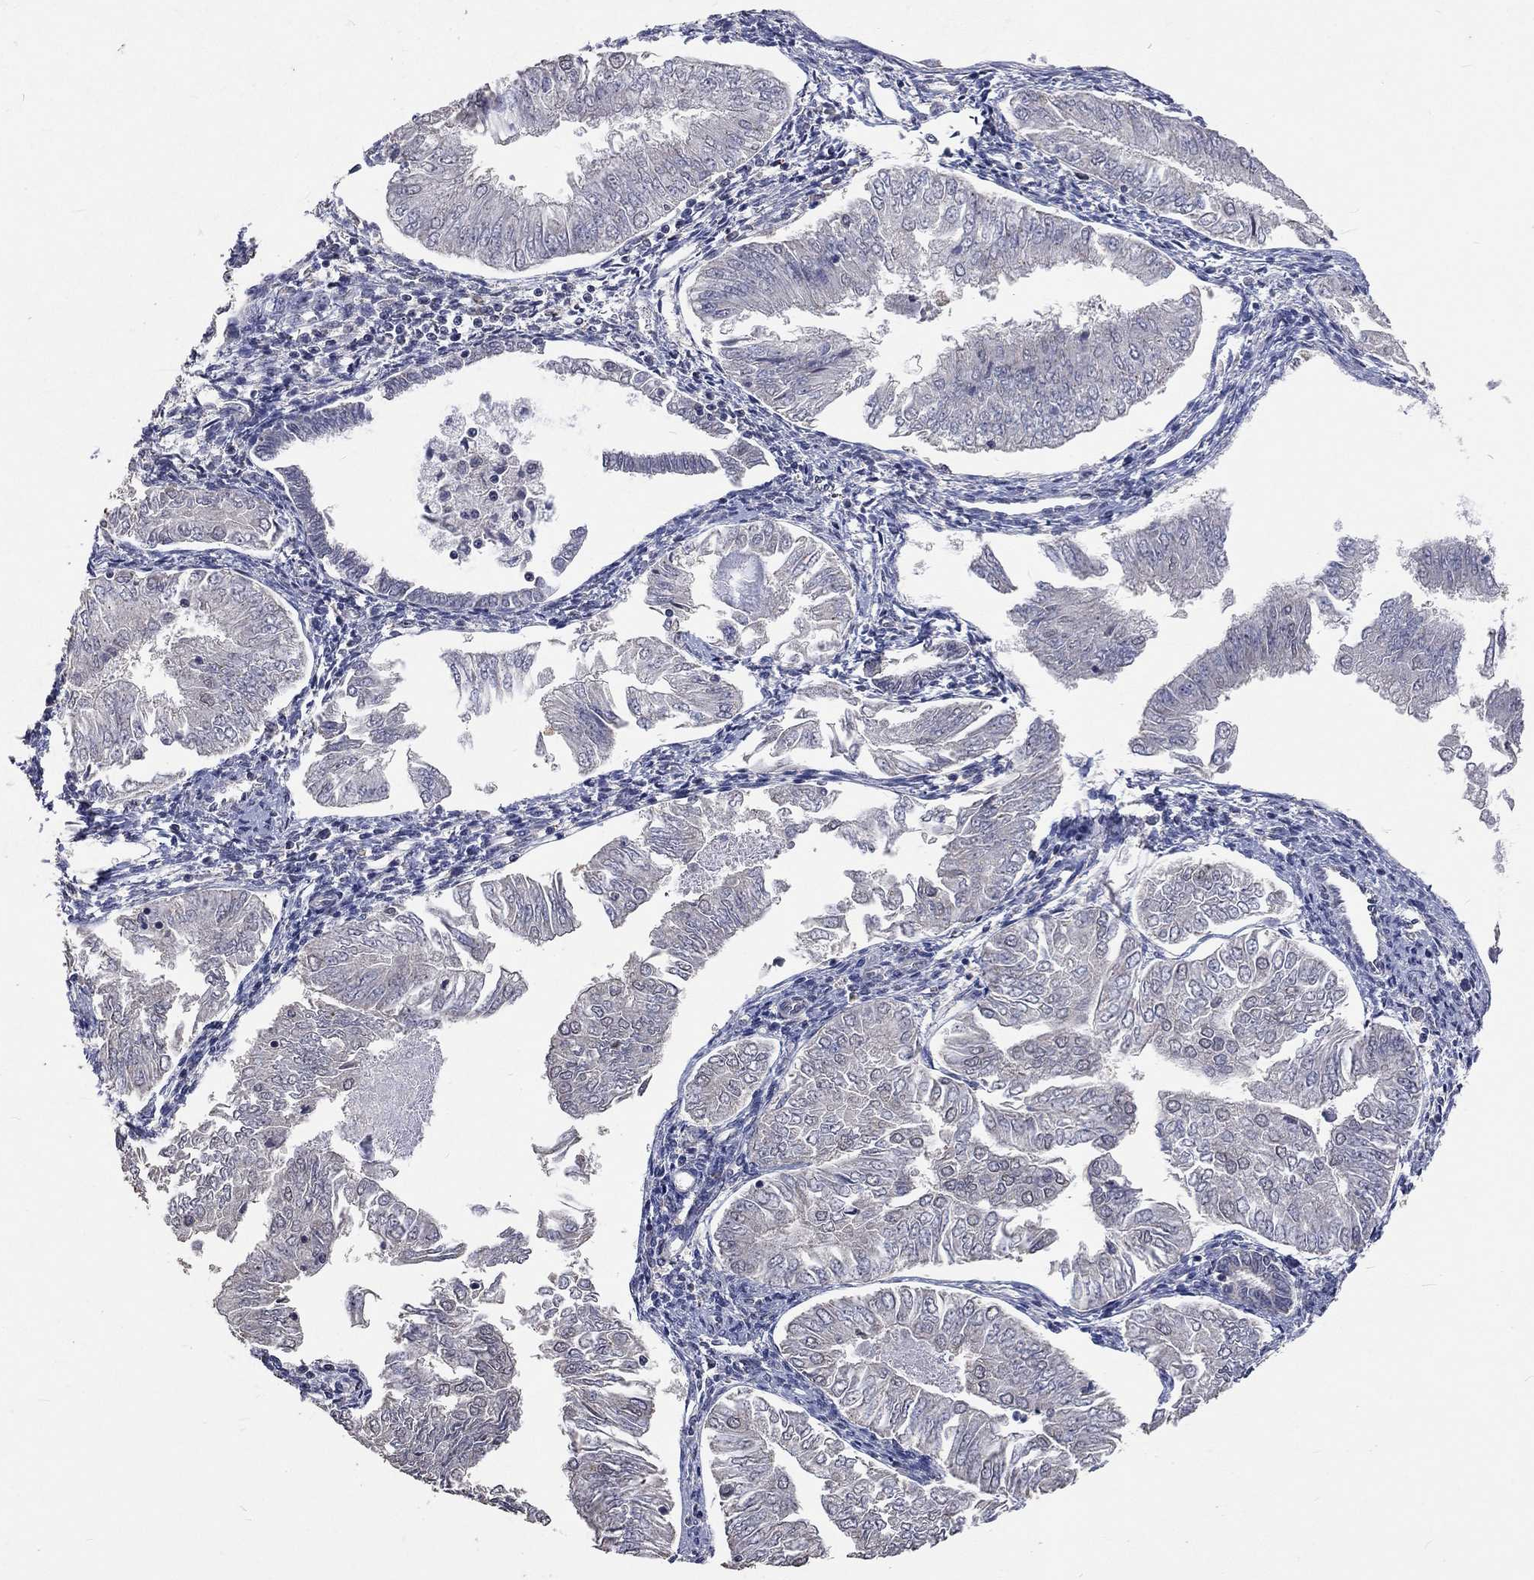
{"staining": {"intensity": "negative", "quantity": "none", "location": "none"}, "tissue": "endometrial cancer", "cell_type": "Tumor cells", "image_type": "cancer", "snomed": [{"axis": "morphology", "description": "Adenocarcinoma, NOS"}, {"axis": "topography", "description": "Endometrium"}], "caption": "Immunohistochemistry of endometrial cancer (adenocarcinoma) exhibits no expression in tumor cells.", "gene": "SPATA33", "patient": {"sex": "female", "age": 53}}